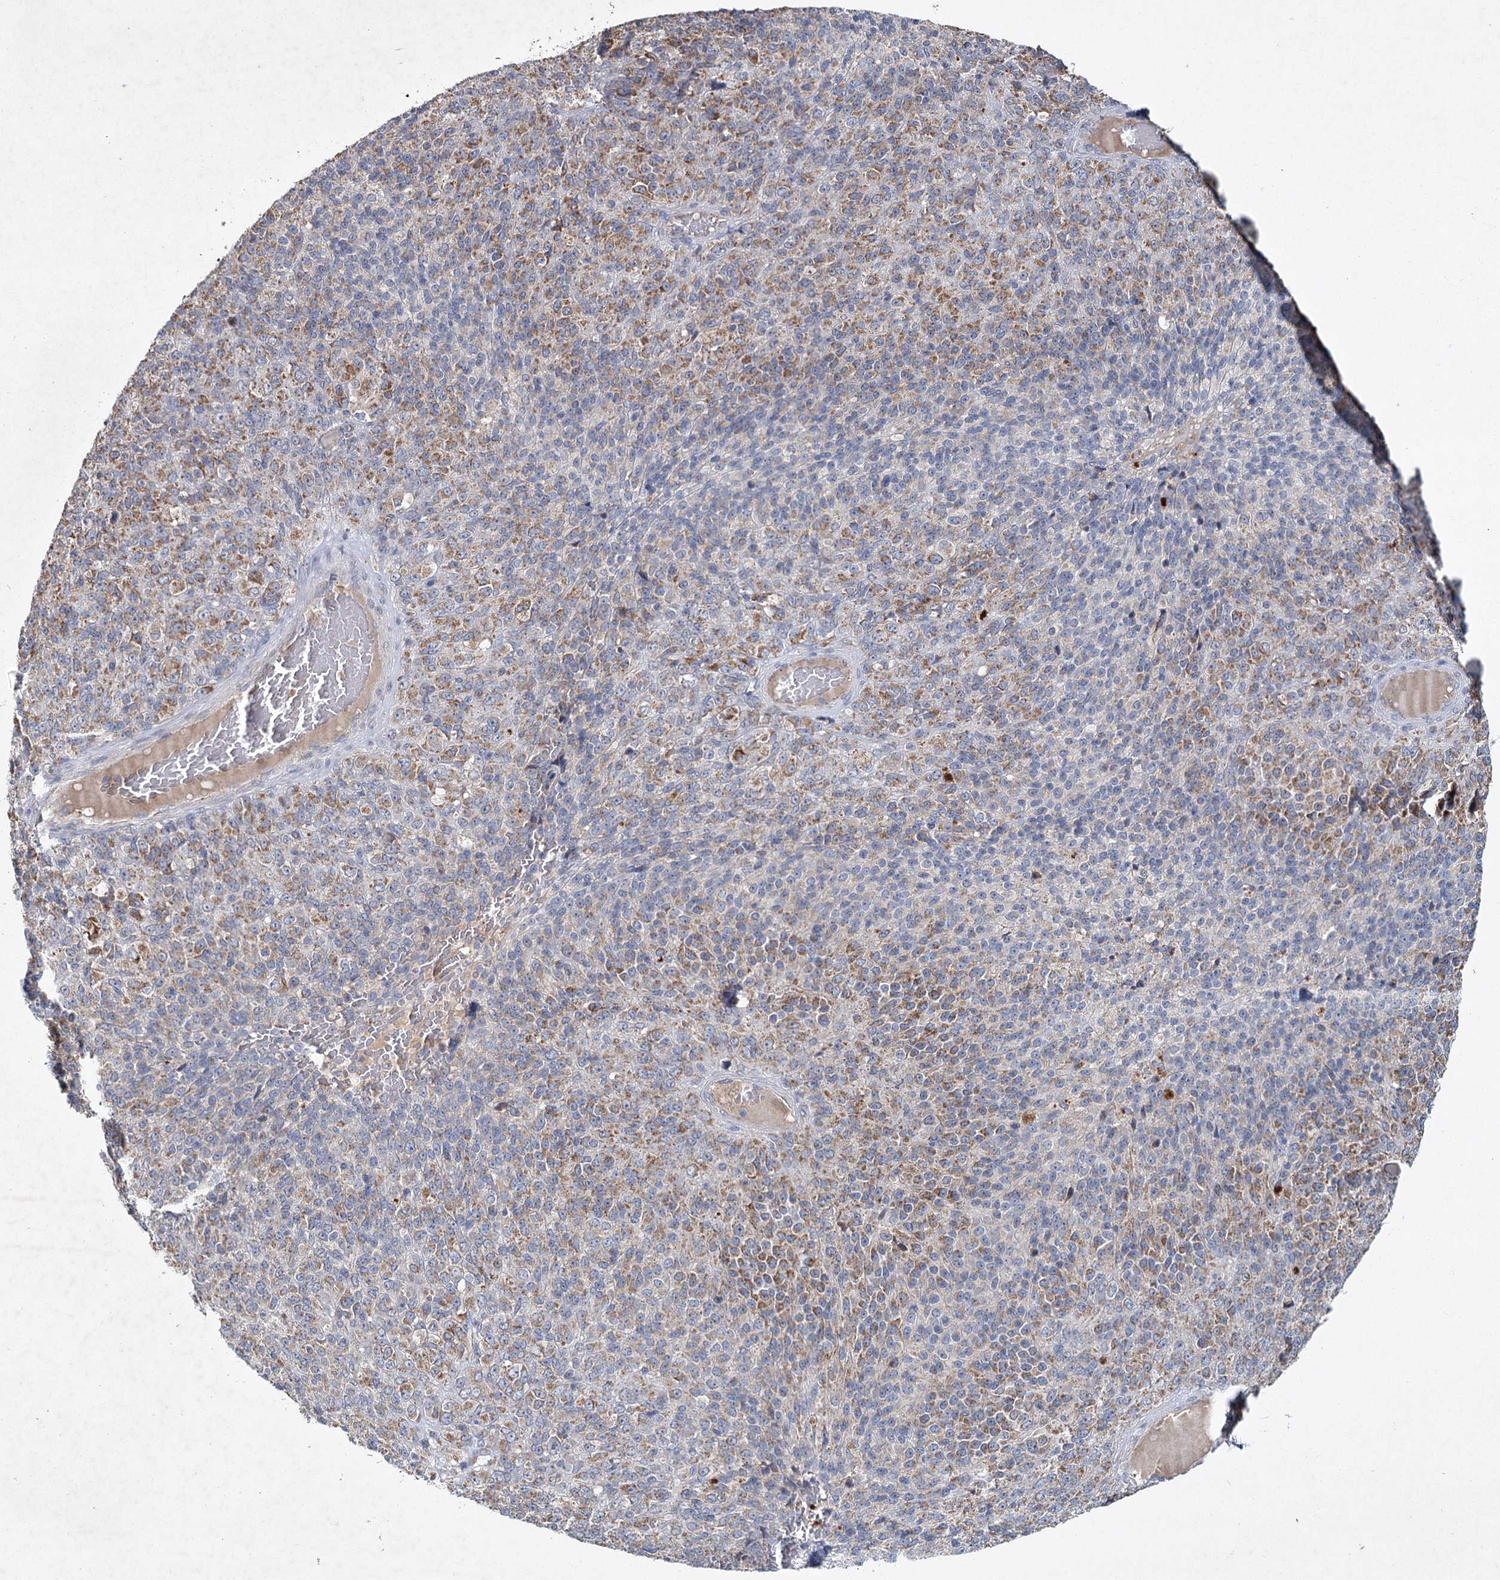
{"staining": {"intensity": "moderate", "quantity": "25%-75%", "location": "cytoplasmic/membranous"}, "tissue": "melanoma", "cell_type": "Tumor cells", "image_type": "cancer", "snomed": [{"axis": "morphology", "description": "Malignant melanoma, Metastatic site"}, {"axis": "topography", "description": "Brain"}], "caption": "An immunohistochemistry micrograph of neoplastic tissue is shown. Protein staining in brown shows moderate cytoplasmic/membranous positivity in malignant melanoma (metastatic site) within tumor cells.", "gene": "MRPL44", "patient": {"sex": "female", "age": 56}}